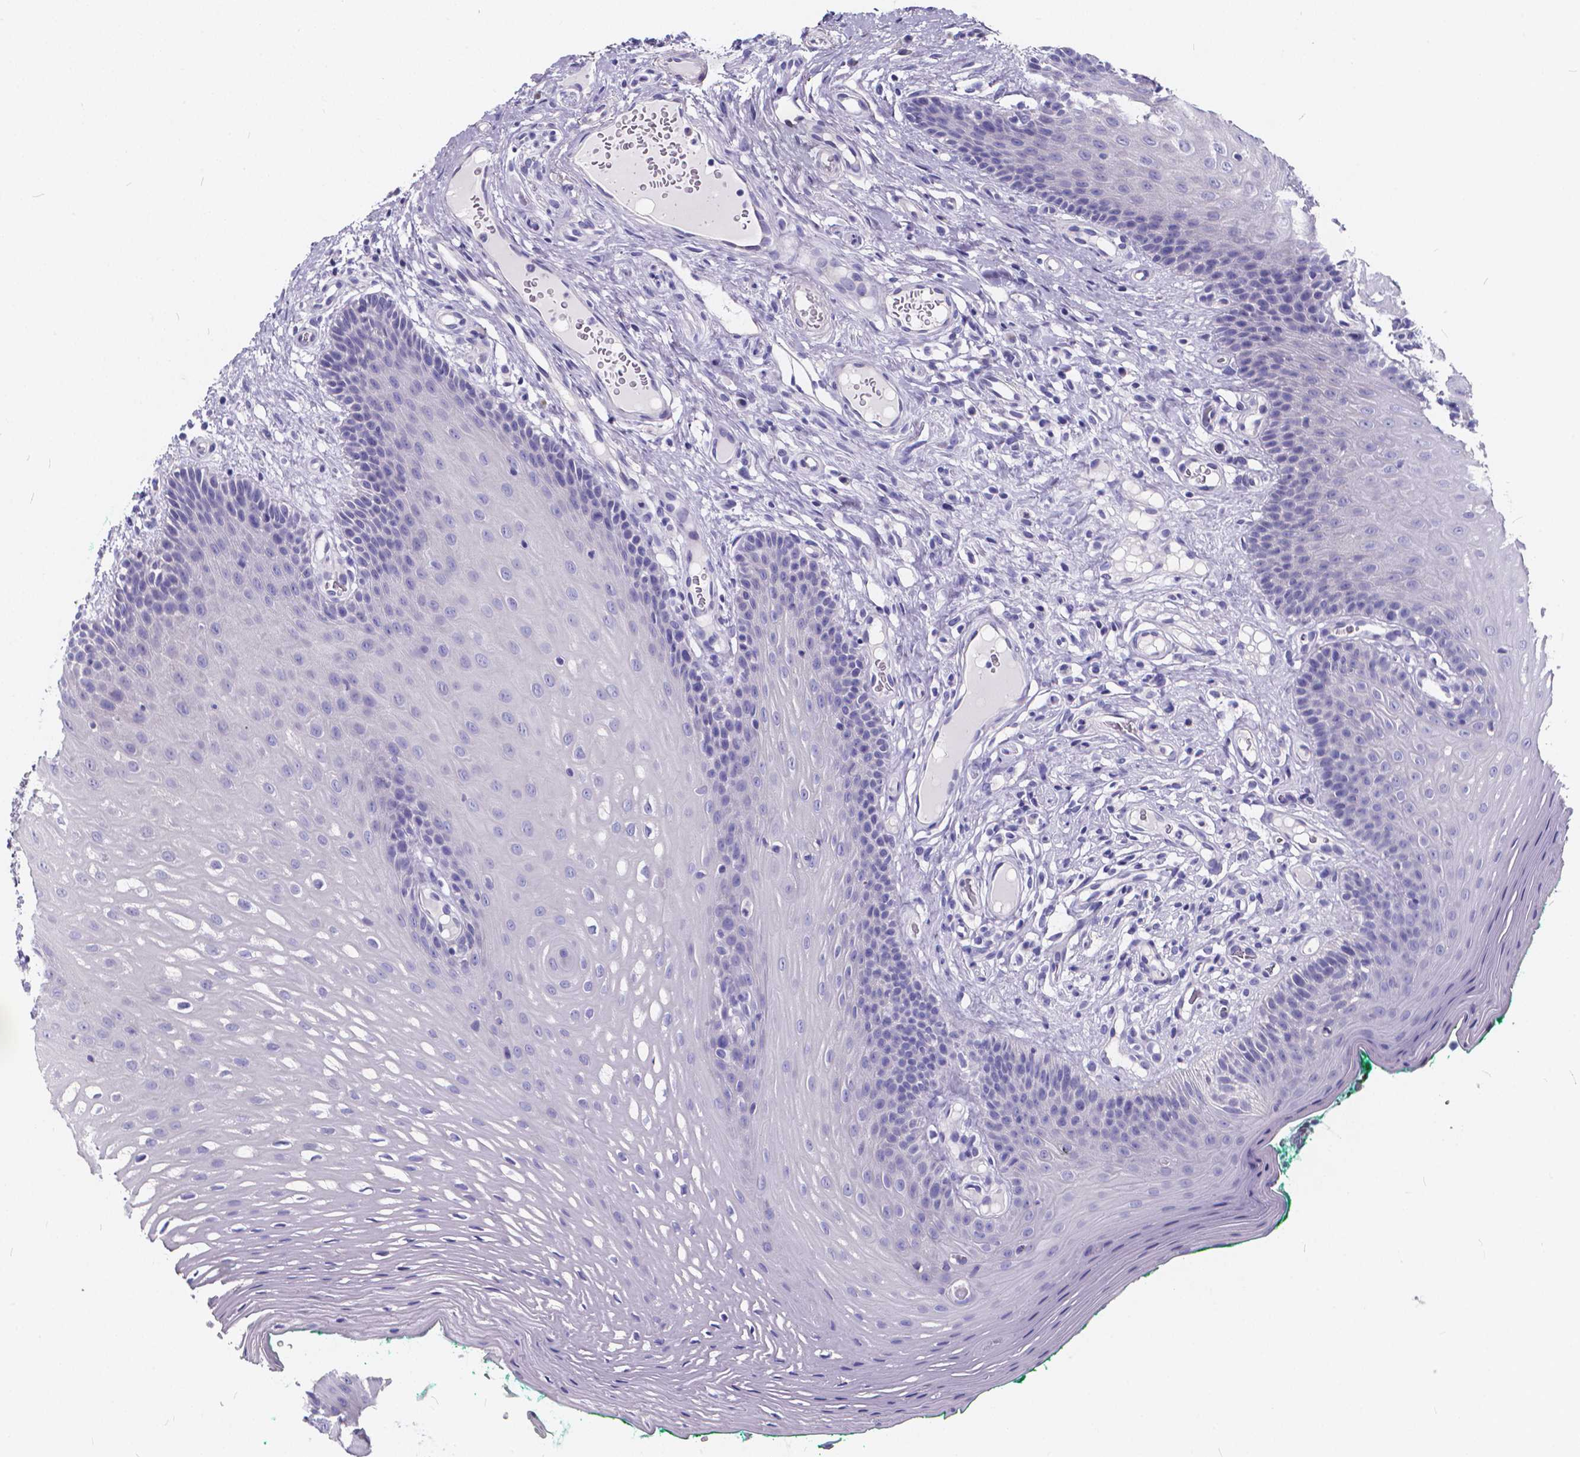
{"staining": {"intensity": "negative", "quantity": "none", "location": "none"}, "tissue": "oral mucosa", "cell_type": "Squamous epithelial cells", "image_type": "normal", "snomed": [{"axis": "morphology", "description": "Normal tissue, NOS"}, {"axis": "morphology", "description": "Squamous cell carcinoma, NOS"}, {"axis": "topography", "description": "Oral tissue"}, {"axis": "topography", "description": "Head-Neck"}], "caption": "DAB (3,3'-diaminobenzidine) immunohistochemical staining of unremarkable human oral mucosa exhibits no significant staining in squamous epithelial cells.", "gene": "SPEF2", "patient": {"sex": "male", "age": 78}}